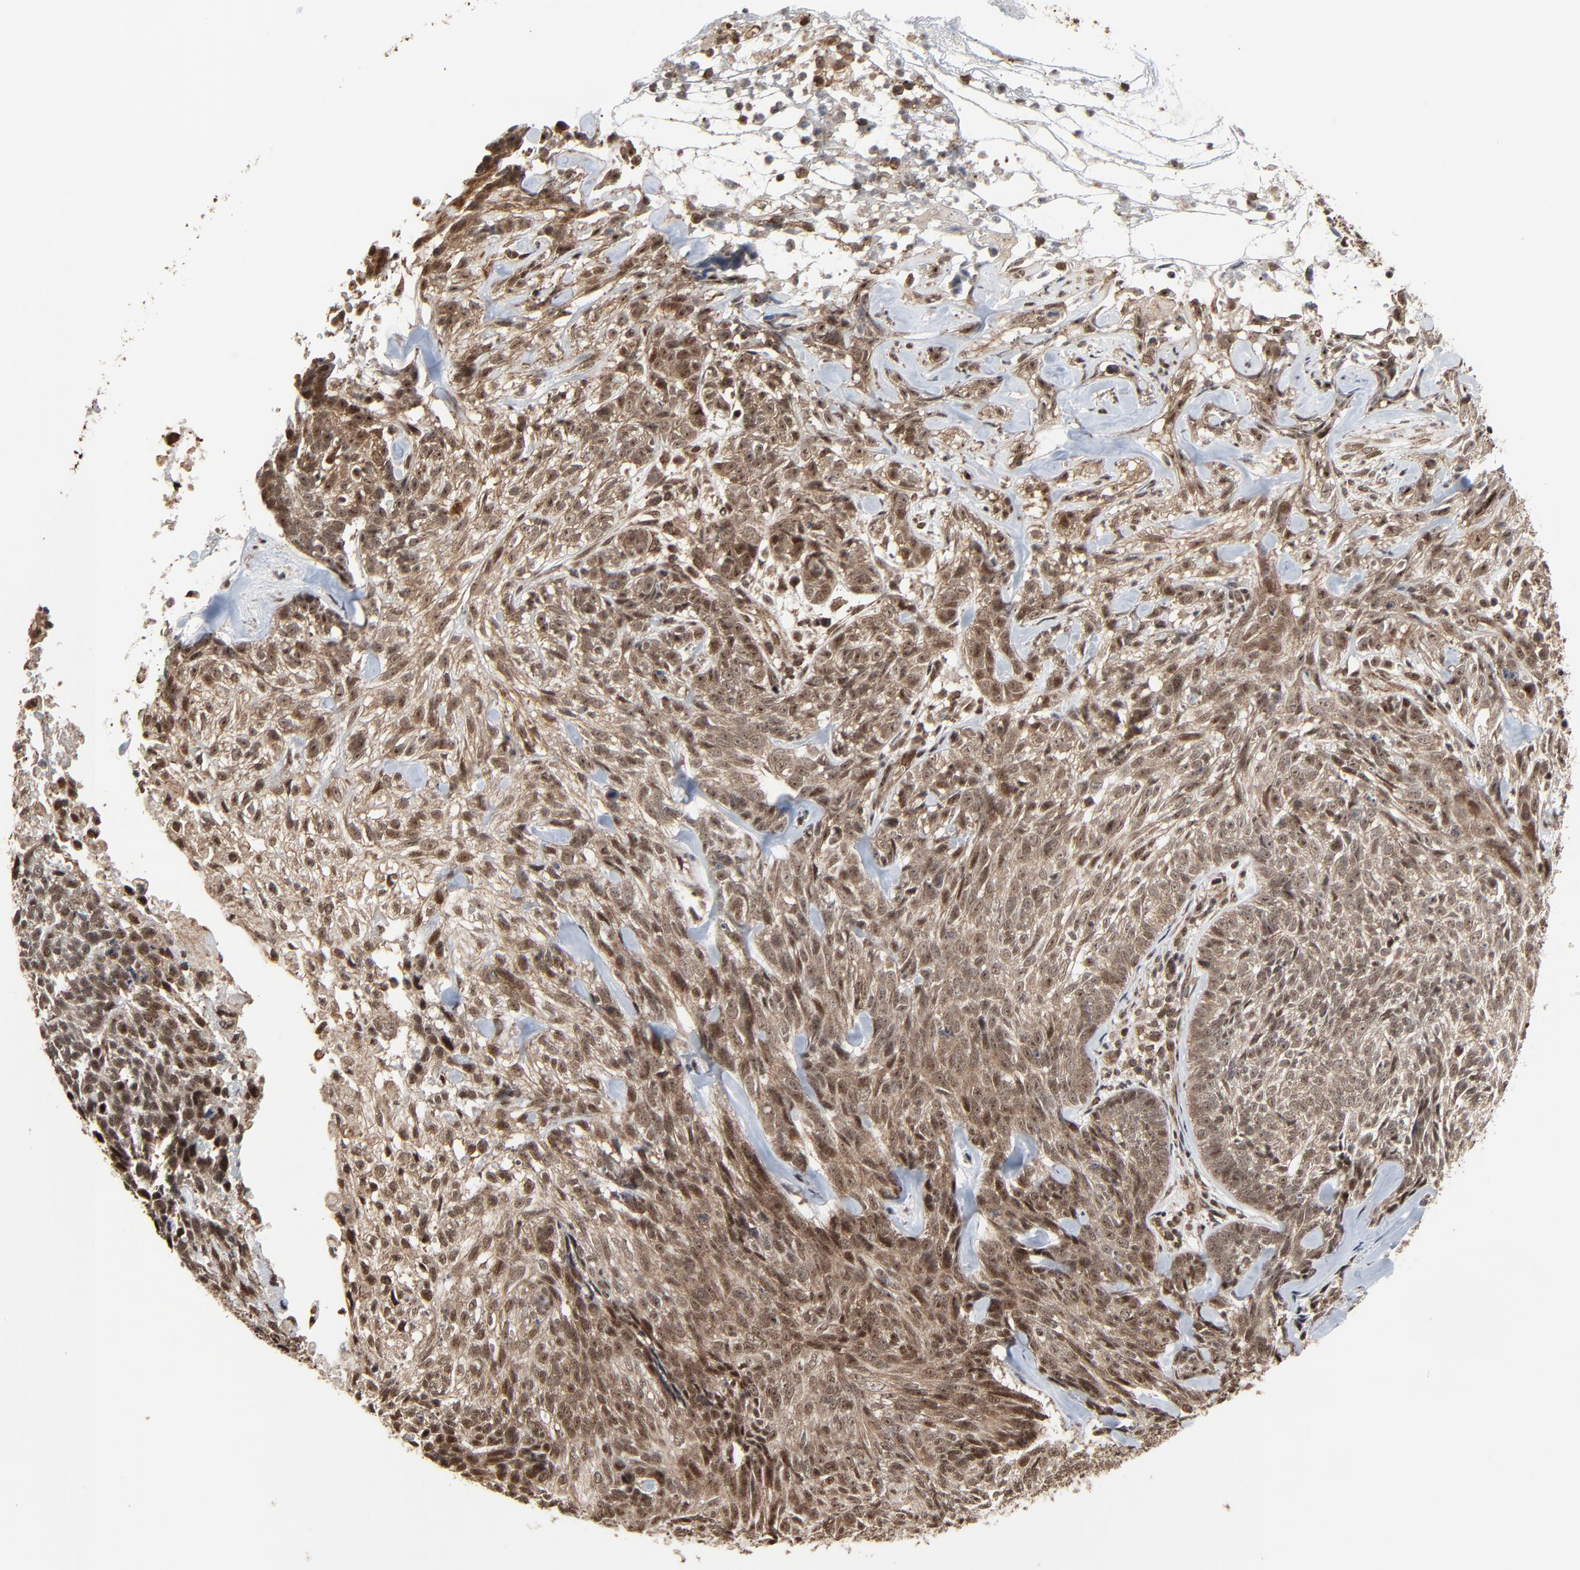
{"staining": {"intensity": "moderate", "quantity": ">75%", "location": "cytoplasmic/membranous,nuclear"}, "tissue": "skin cancer", "cell_type": "Tumor cells", "image_type": "cancer", "snomed": [{"axis": "morphology", "description": "Basal cell carcinoma"}, {"axis": "topography", "description": "Skin"}], "caption": "An IHC image of neoplastic tissue is shown. Protein staining in brown shows moderate cytoplasmic/membranous and nuclear positivity in skin cancer within tumor cells.", "gene": "RHOJ", "patient": {"sex": "male", "age": 72}}